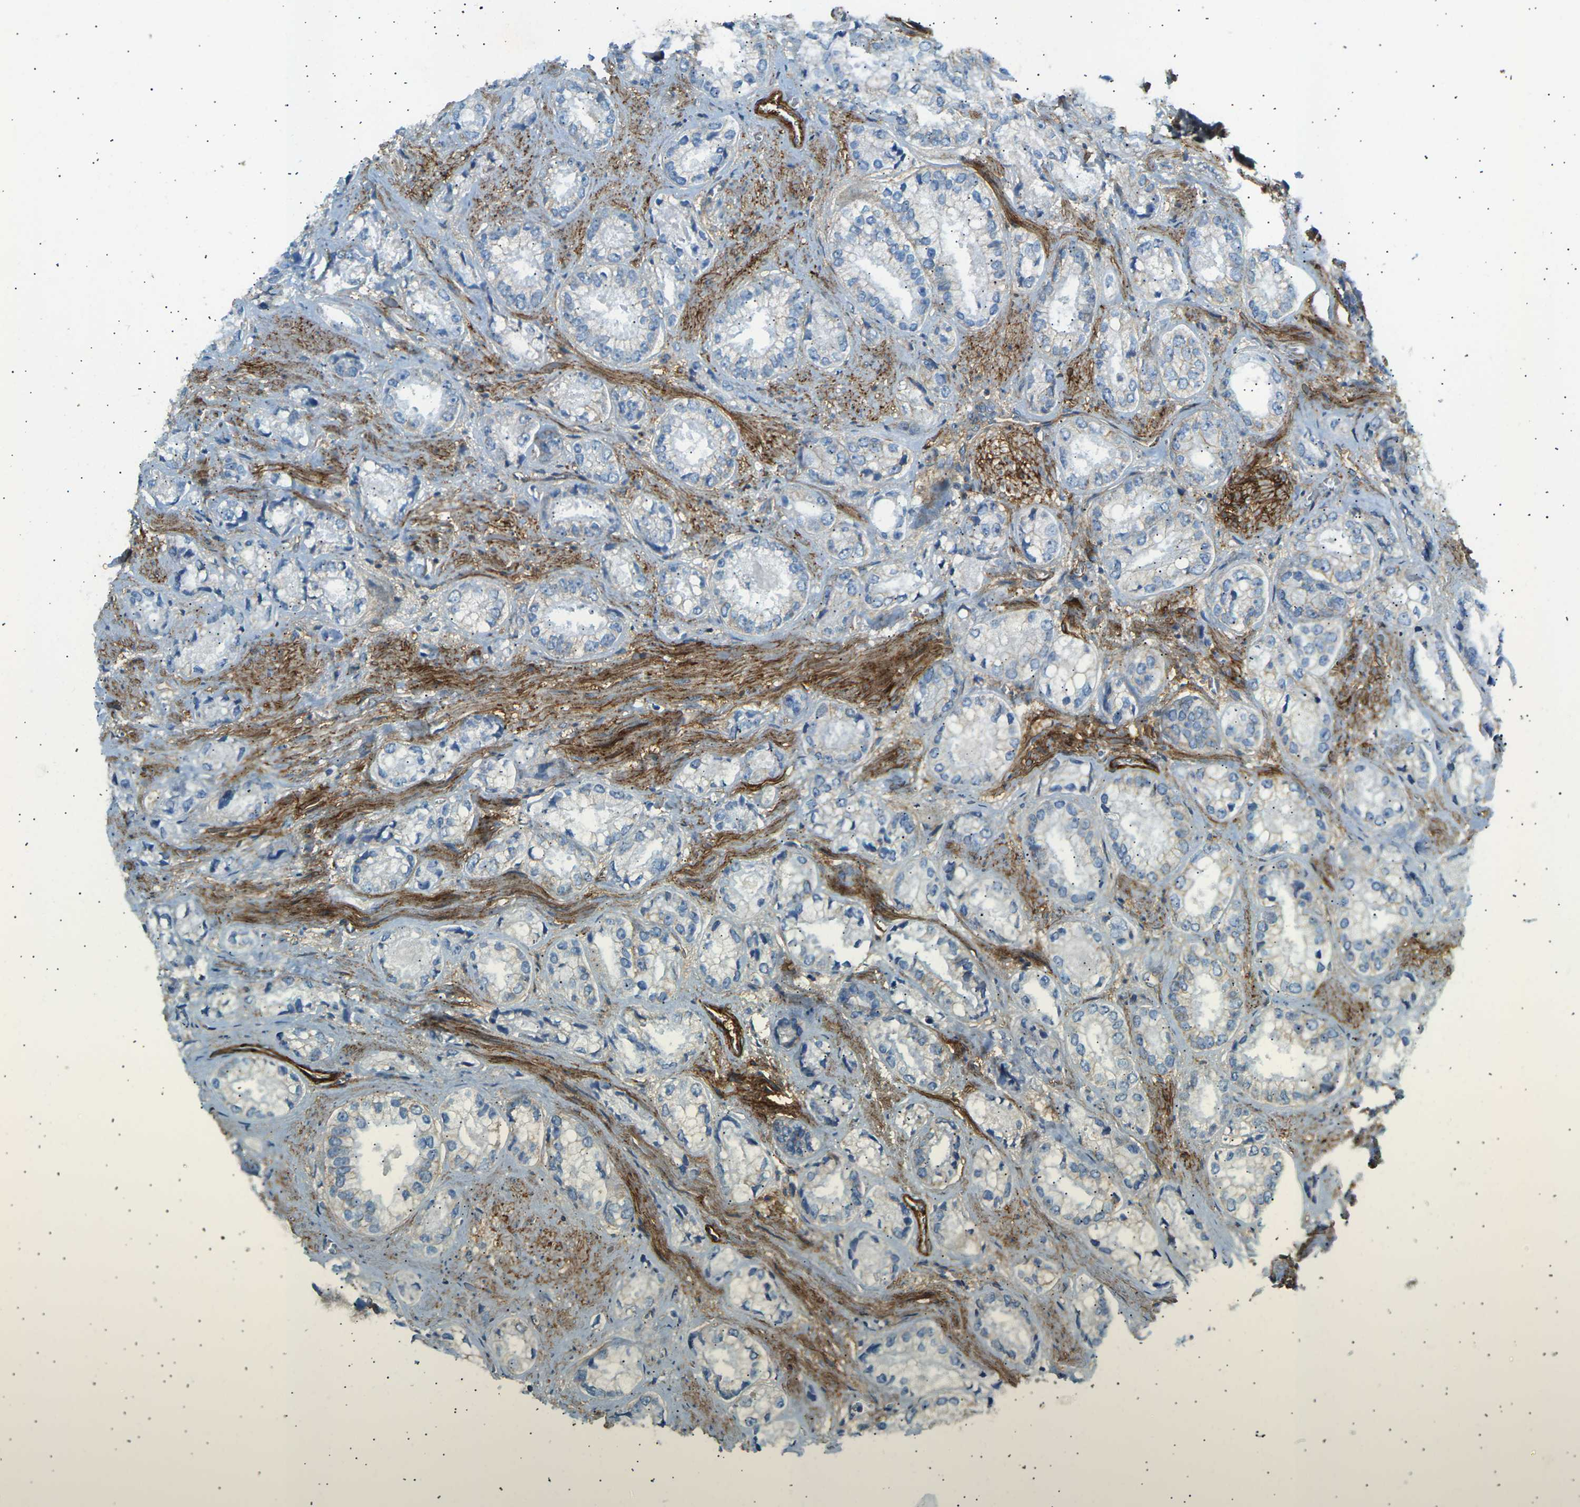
{"staining": {"intensity": "negative", "quantity": "none", "location": "none"}, "tissue": "prostate cancer", "cell_type": "Tumor cells", "image_type": "cancer", "snomed": [{"axis": "morphology", "description": "Adenocarcinoma, High grade"}, {"axis": "topography", "description": "Prostate"}], "caption": "A micrograph of prostate cancer (high-grade adenocarcinoma) stained for a protein displays no brown staining in tumor cells.", "gene": "ATP2B4", "patient": {"sex": "male", "age": 61}}